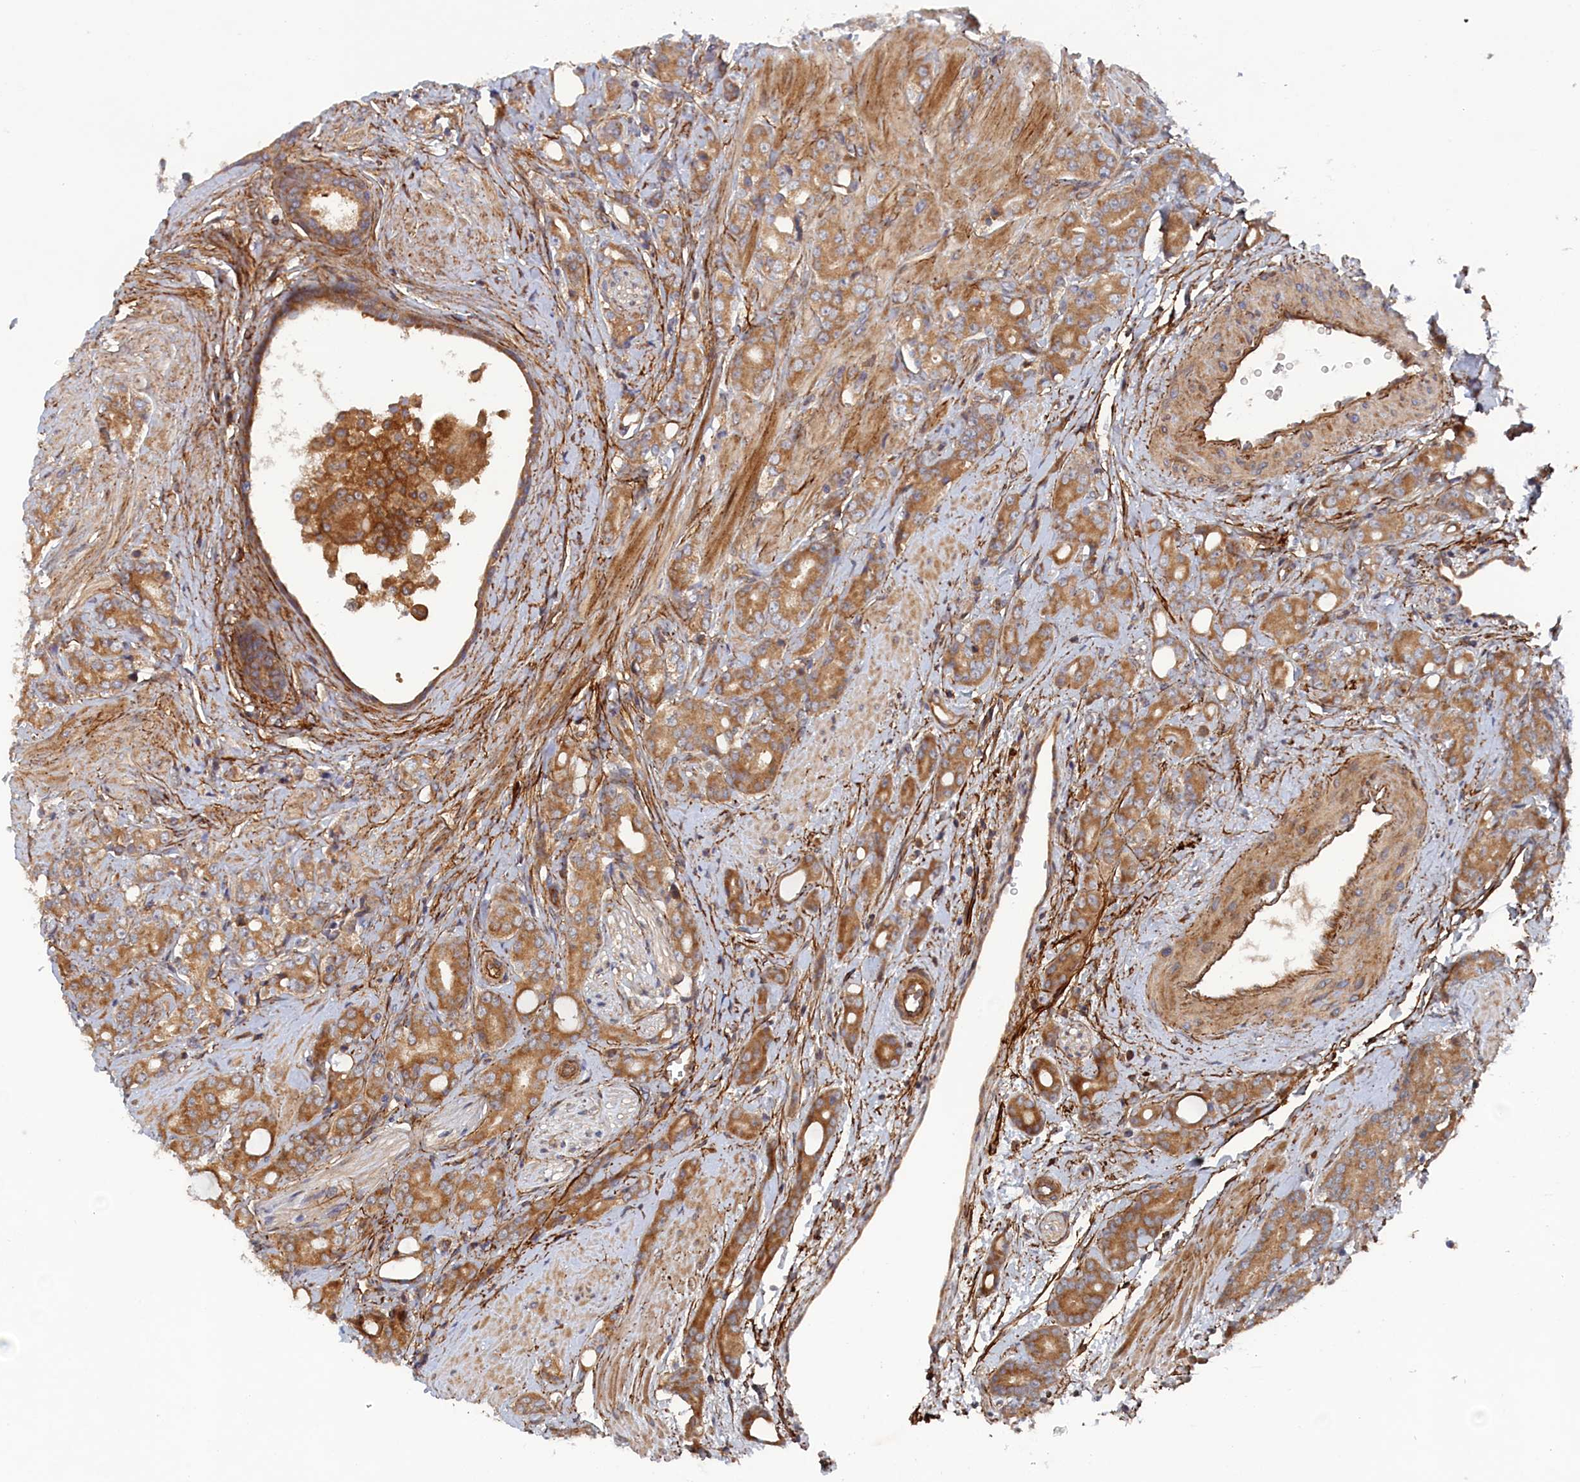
{"staining": {"intensity": "moderate", "quantity": ">75%", "location": "cytoplasmic/membranous"}, "tissue": "prostate cancer", "cell_type": "Tumor cells", "image_type": "cancer", "snomed": [{"axis": "morphology", "description": "Adenocarcinoma, High grade"}, {"axis": "topography", "description": "Prostate"}], "caption": "Tumor cells show medium levels of moderate cytoplasmic/membranous staining in approximately >75% of cells in prostate cancer (high-grade adenocarcinoma). The staining was performed using DAB, with brown indicating positive protein expression. Nuclei are stained blue with hematoxylin.", "gene": "TMEM196", "patient": {"sex": "male", "age": 62}}